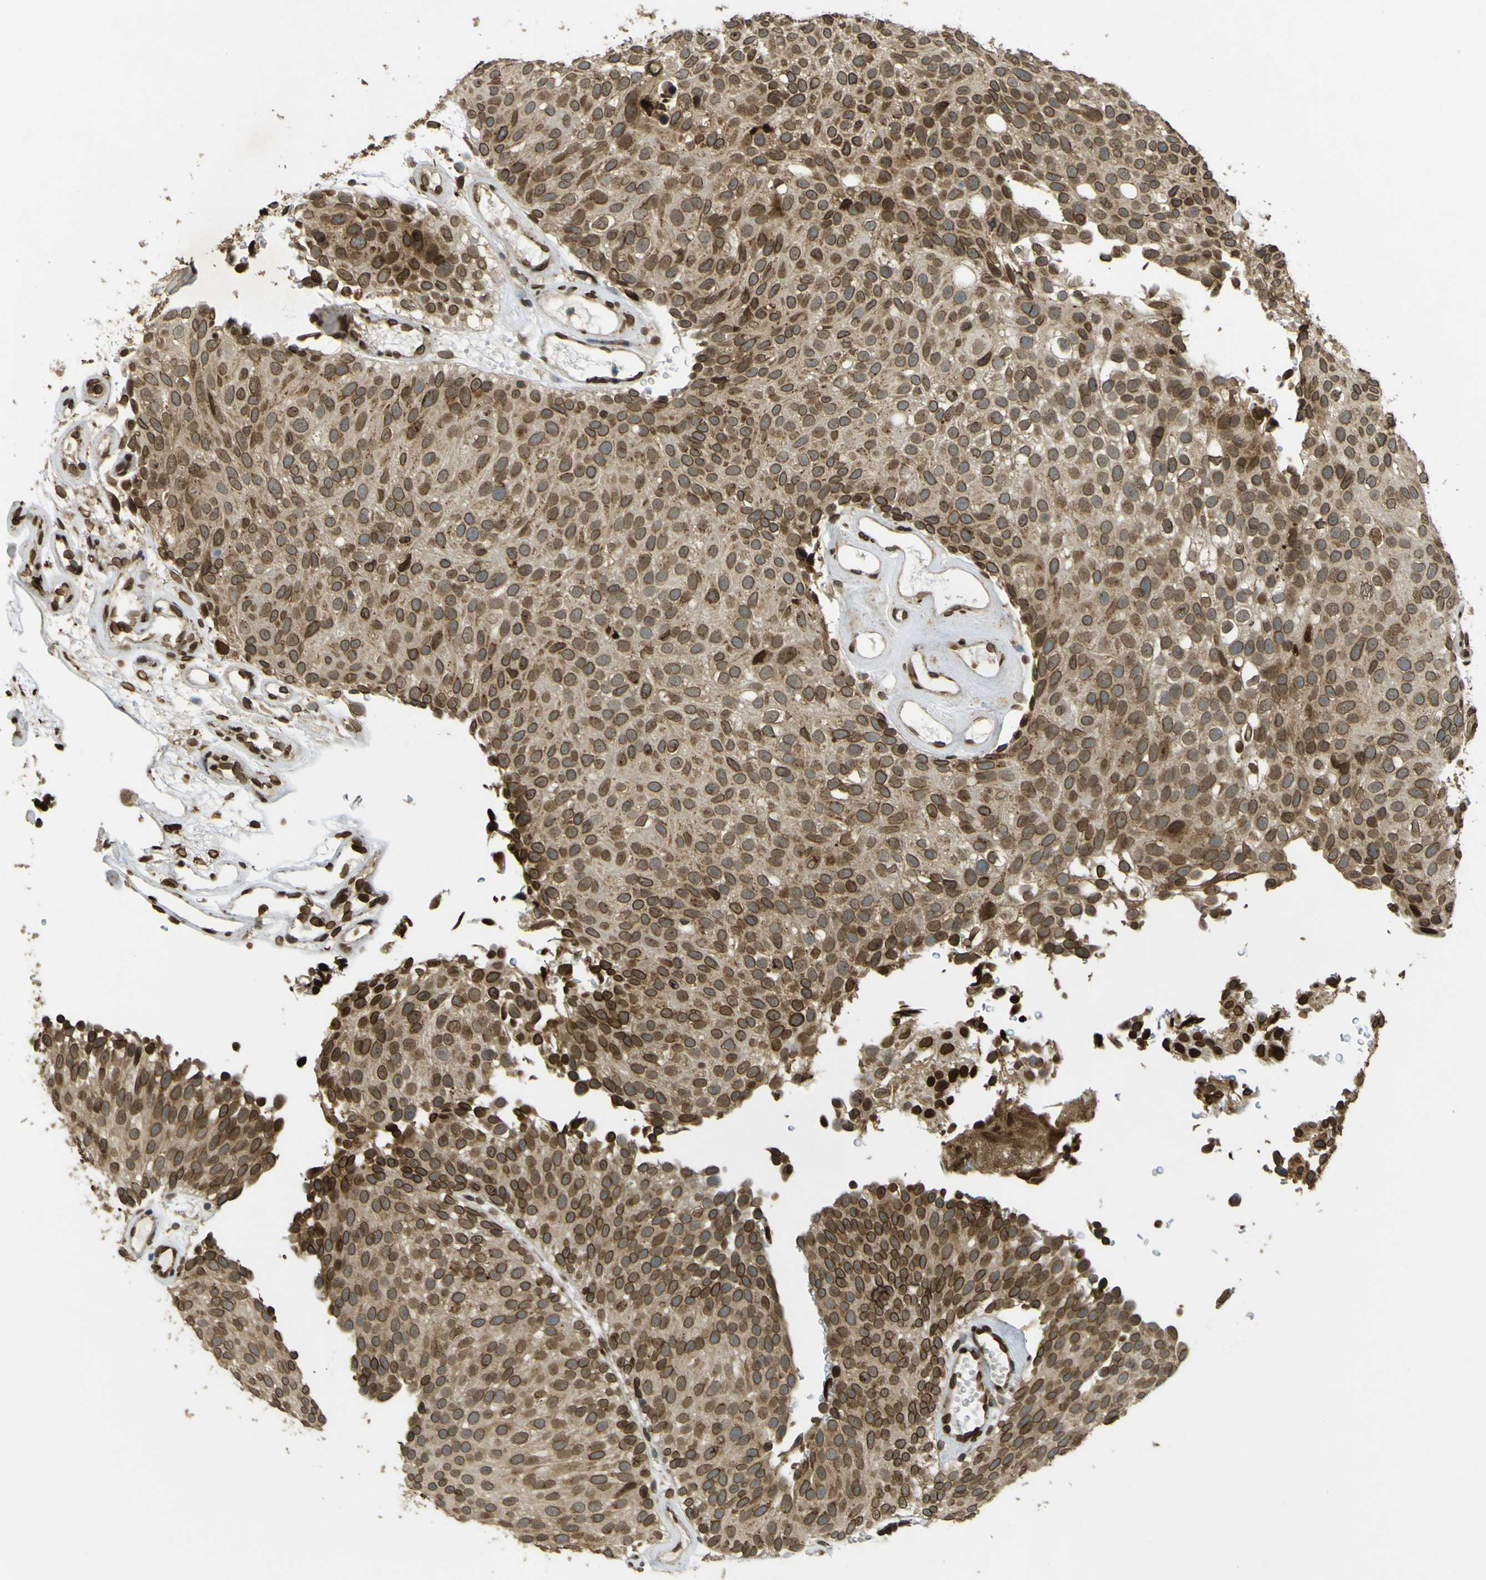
{"staining": {"intensity": "moderate", "quantity": ">75%", "location": "cytoplasmic/membranous,nuclear"}, "tissue": "urothelial cancer", "cell_type": "Tumor cells", "image_type": "cancer", "snomed": [{"axis": "morphology", "description": "Urothelial carcinoma, Low grade"}, {"axis": "topography", "description": "Urinary bladder"}], "caption": "An immunohistochemistry histopathology image of tumor tissue is shown. Protein staining in brown labels moderate cytoplasmic/membranous and nuclear positivity in urothelial cancer within tumor cells. (Stains: DAB in brown, nuclei in blue, Microscopy: brightfield microscopy at high magnification).", "gene": "GALNT1", "patient": {"sex": "male", "age": 78}}